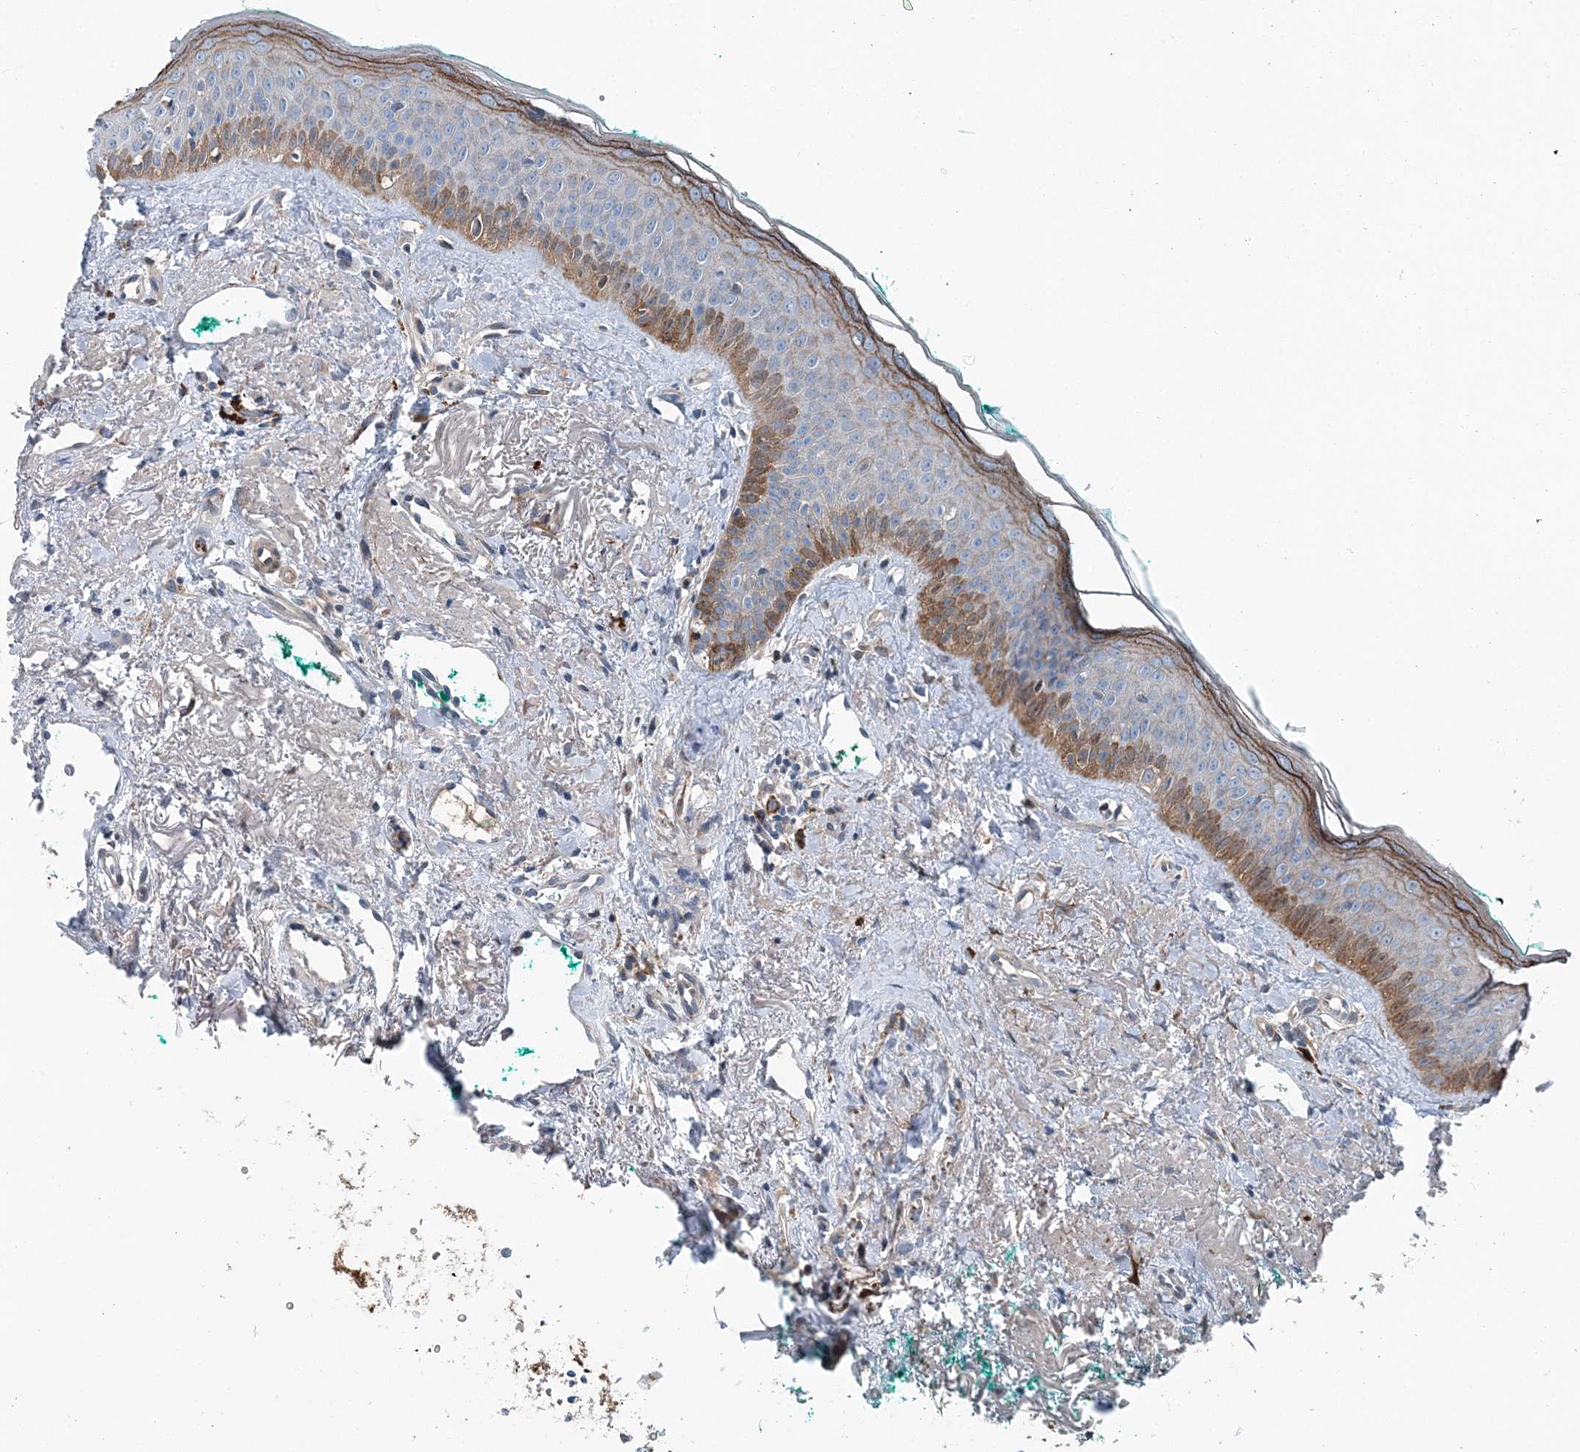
{"staining": {"intensity": "moderate", "quantity": "25%-75%", "location": "cytoplasmic/membranous"}, "tissue": "oral mucosa", "cell_type": "Squamous epithelial cells", "image_type": "normal", "snomed": [{"axis": "morphology", "description": "Normal tissue, NOS"}, {"axis": "topography", "description": "Oral tissue"}], "caption": "High-magnification brightfield microscopy of unremarkable oral mucosa stained with DAB (3,3'-diaminobenzidine) (brown) and counterstained with hematoxylin (blue). squamous epithelial cells exhibit moderate cytoplasmic/membranous expression is present in about25%-75% of cells.", "gene": "SPOPL", "patient": {"sex": "female", "age": 70}}